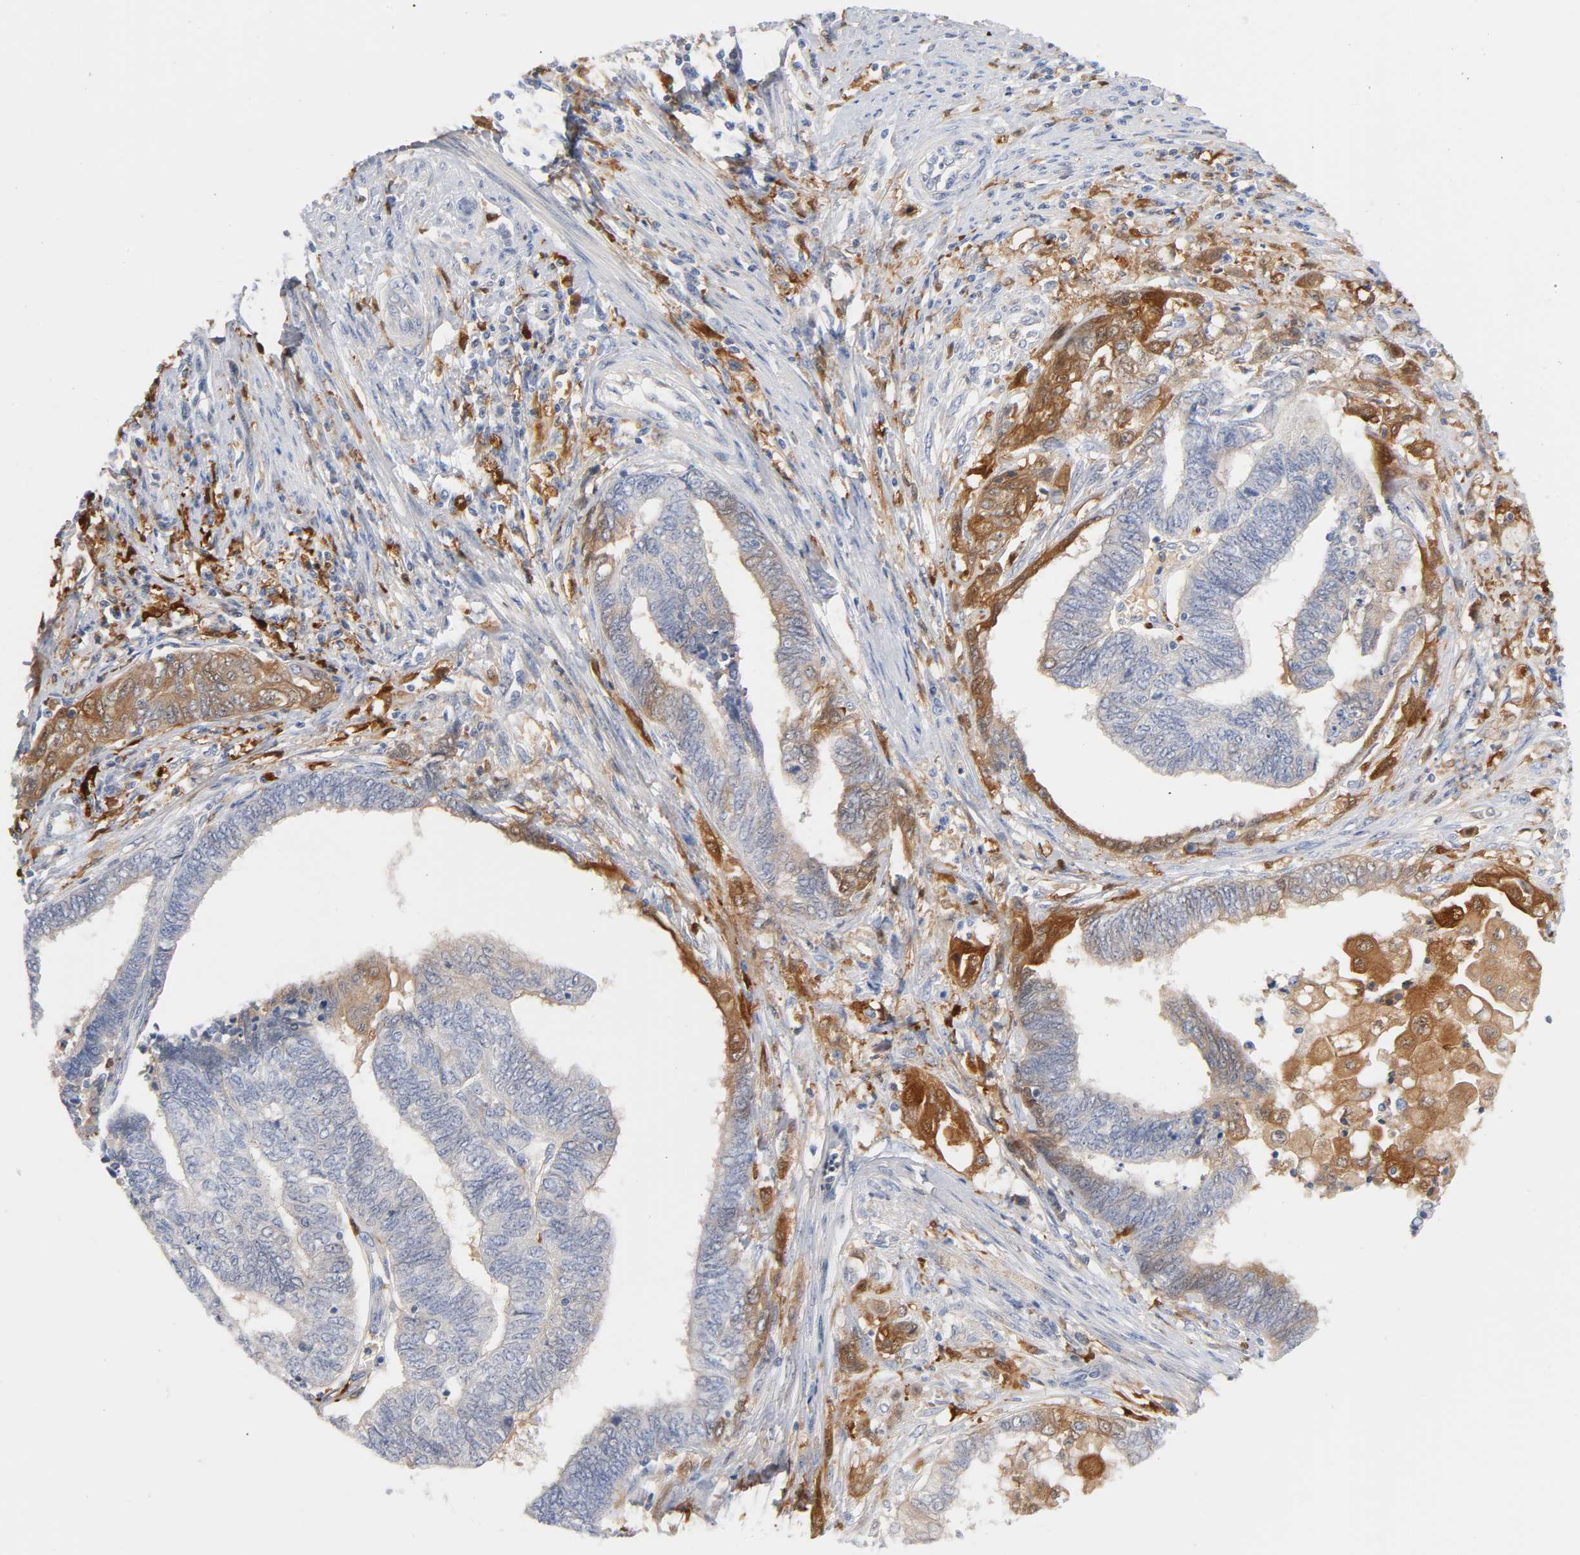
{"staining": {"intensity": "moderate", "quantity": "<25%", "location": "cytoplasmic/membranous"}, "tissue": "endometrial cancer", "cell_type": "Tumor cells", "image_type": "cancer", "snomed": [{"axis": "morphology", "description": "Adenocarcinoma, NOS"}, {"axis": "topography", "description": "Uterus"}, {"axis": "topography", "description": "Endometrium"}], "caption": "The histopathology image exhibits a brown stain indicating the presence of a protein in the cytoplasmic/membranous of tumor cells in adenocarcinoma (endometrial).", "gene": "IL18", "patient": {"sex": "female", "age": 70}}